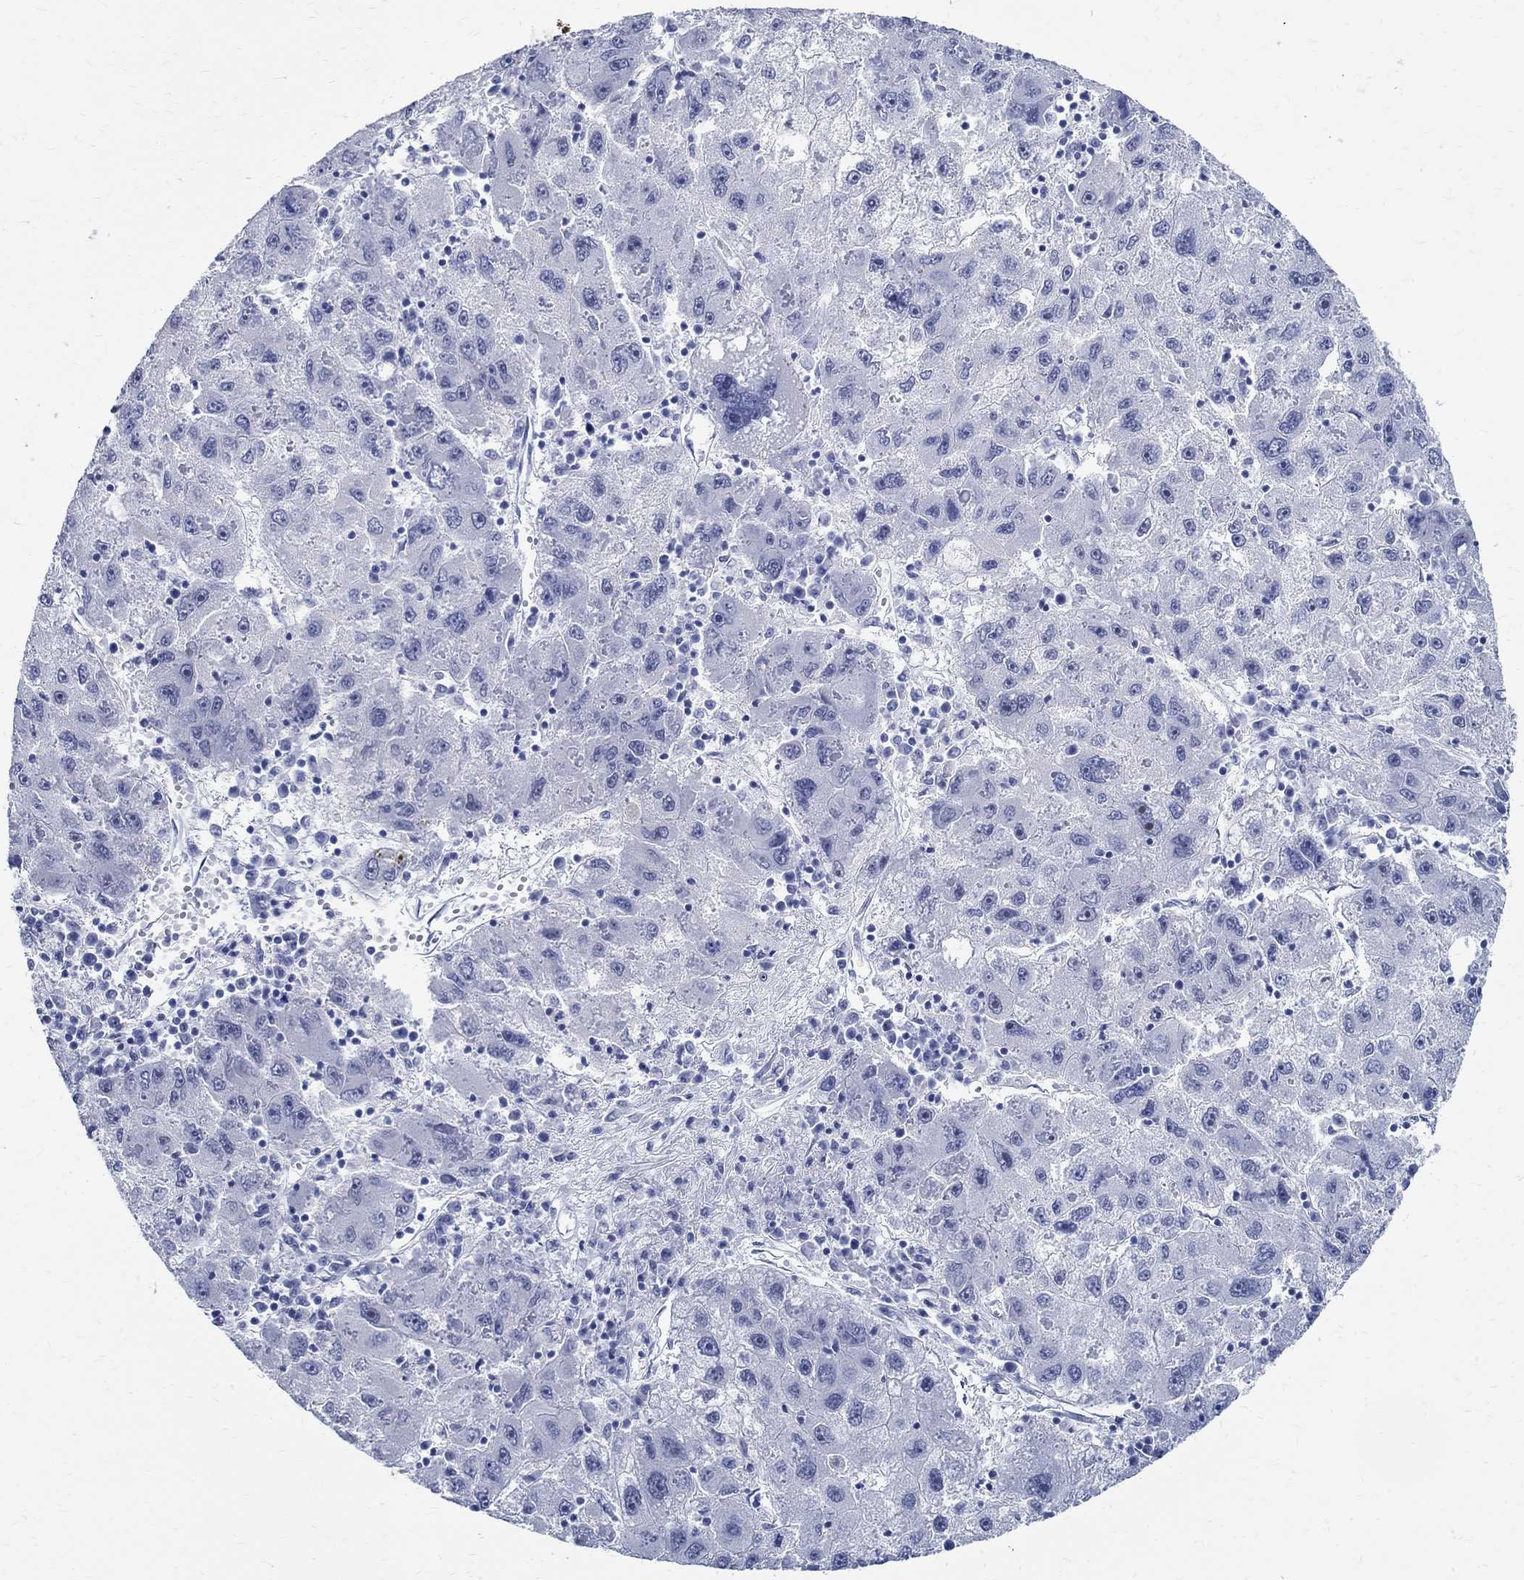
{"staining": {"intensity": "negative", "quantity": "none", "location": "none"}, "tissue": "liver cancer", "cell_type": "Tumor cells", "image_type": "cancer", "snomed": [{"axis": "morphology", "description": "Carcinoma, Hepatocellular, NOS"}, {"axis": "topography", "description": "Liver"}], "caption": "Immunohistochemistry histopathology image of liver hepatocellular carcinoma stained for a protein (brown), which reveals no positivity in tumor cells. Brightfield microscopy of IHC stained with DAB (brown) and hematoxylin (blue), captured at high magnification.", "gene": "BSPRY", "patient": {"sex": "male", "age": 75}}